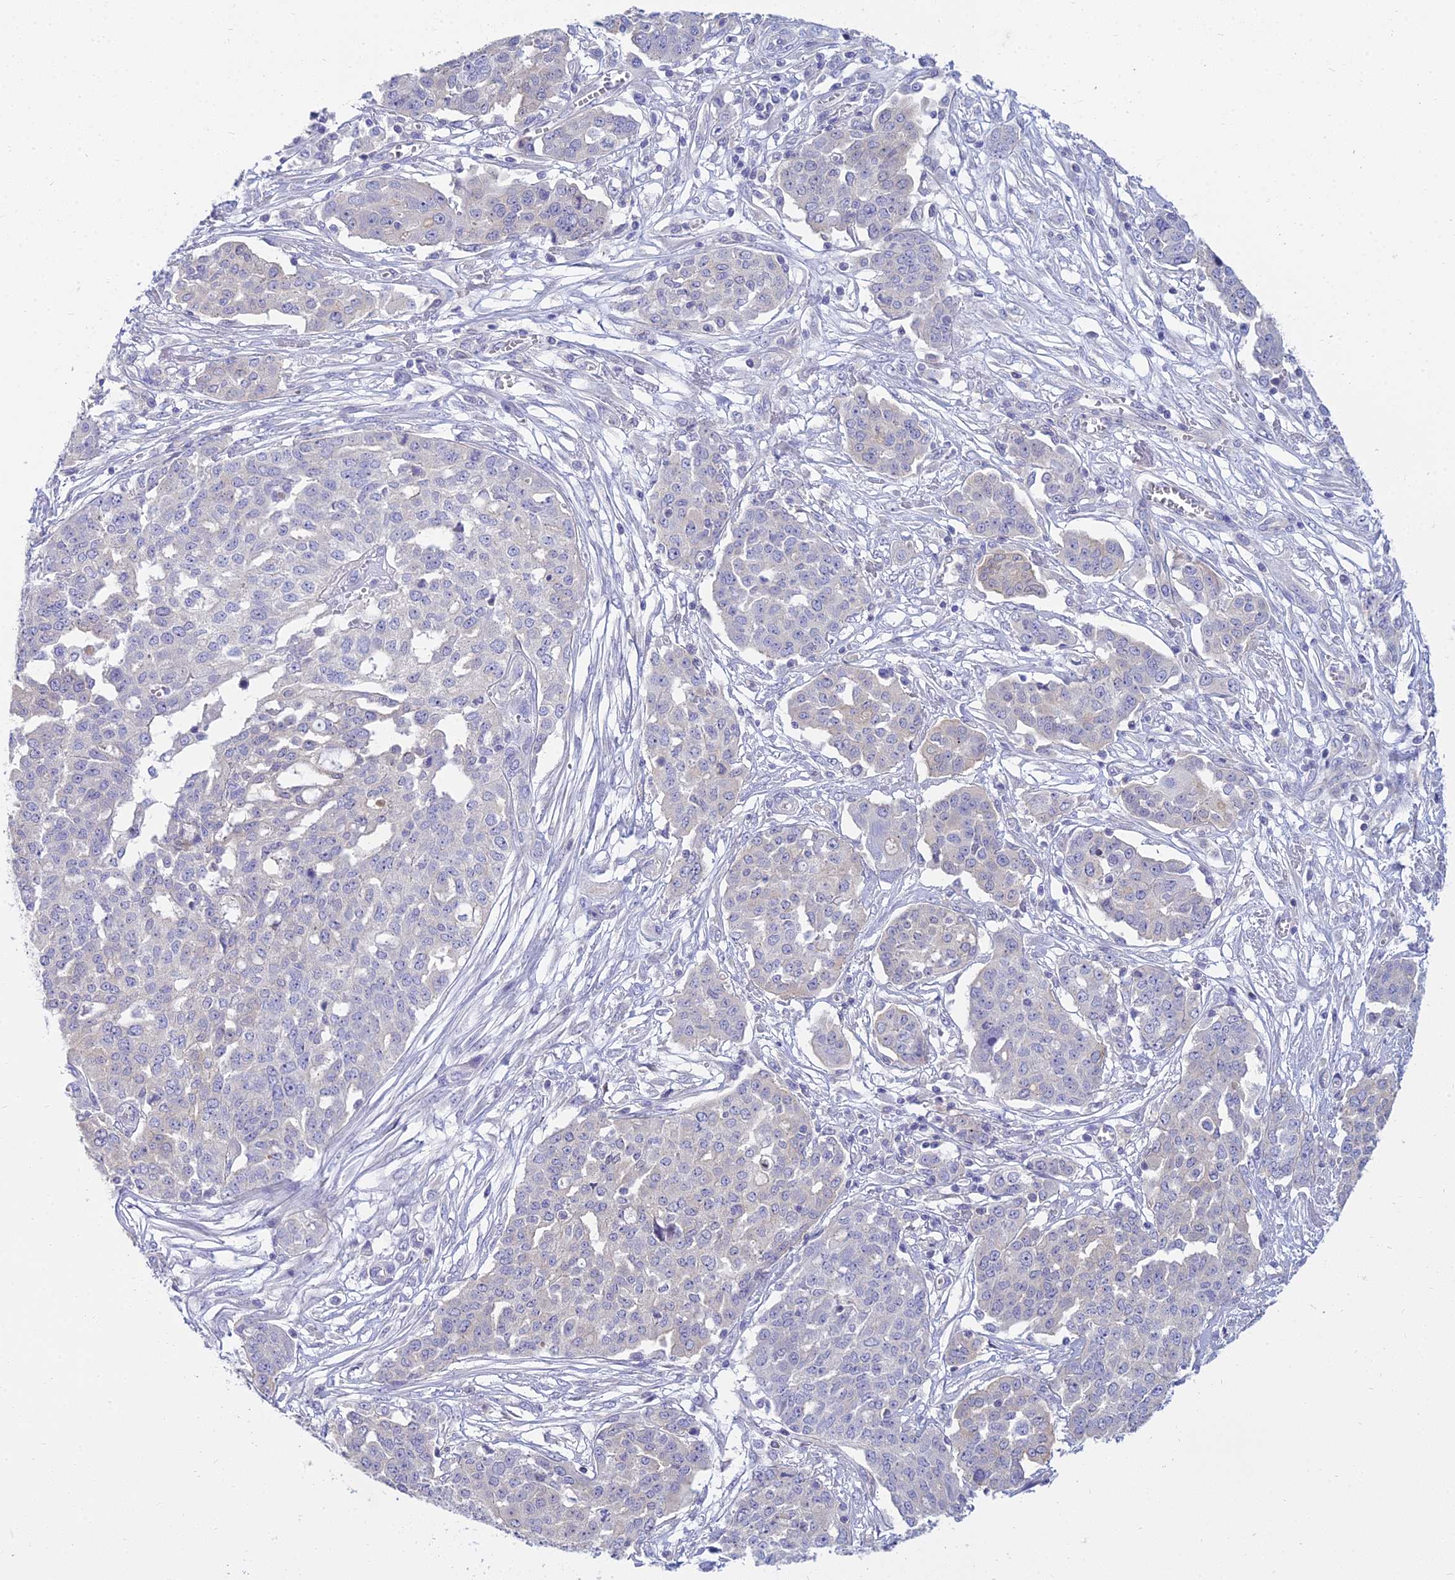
{"staining": {"intensity": "negative", "quantity": "none", "location": "none"}, "tissue": "ovarian cancer", "cell_type": "Tumor cells", "image_type": "cancer", "snomed": [{"axis": "morphology", "description": "Cystadenocarcinoma, serous, NOS"}, {"axis": "topography", "description": "Soft tissue"}, {"axis": "topography", "description": "Ovary"}], "caption": "High power microscopy micrograph of an immunohistochemistry image of ovarian cancer, revealing no significant staining in tumor cells. (DAB IHC visualized using brightfield microscopy, high magnification).", "gene": "SMIM24", "patient": {"sex": "female", "age": 57}}